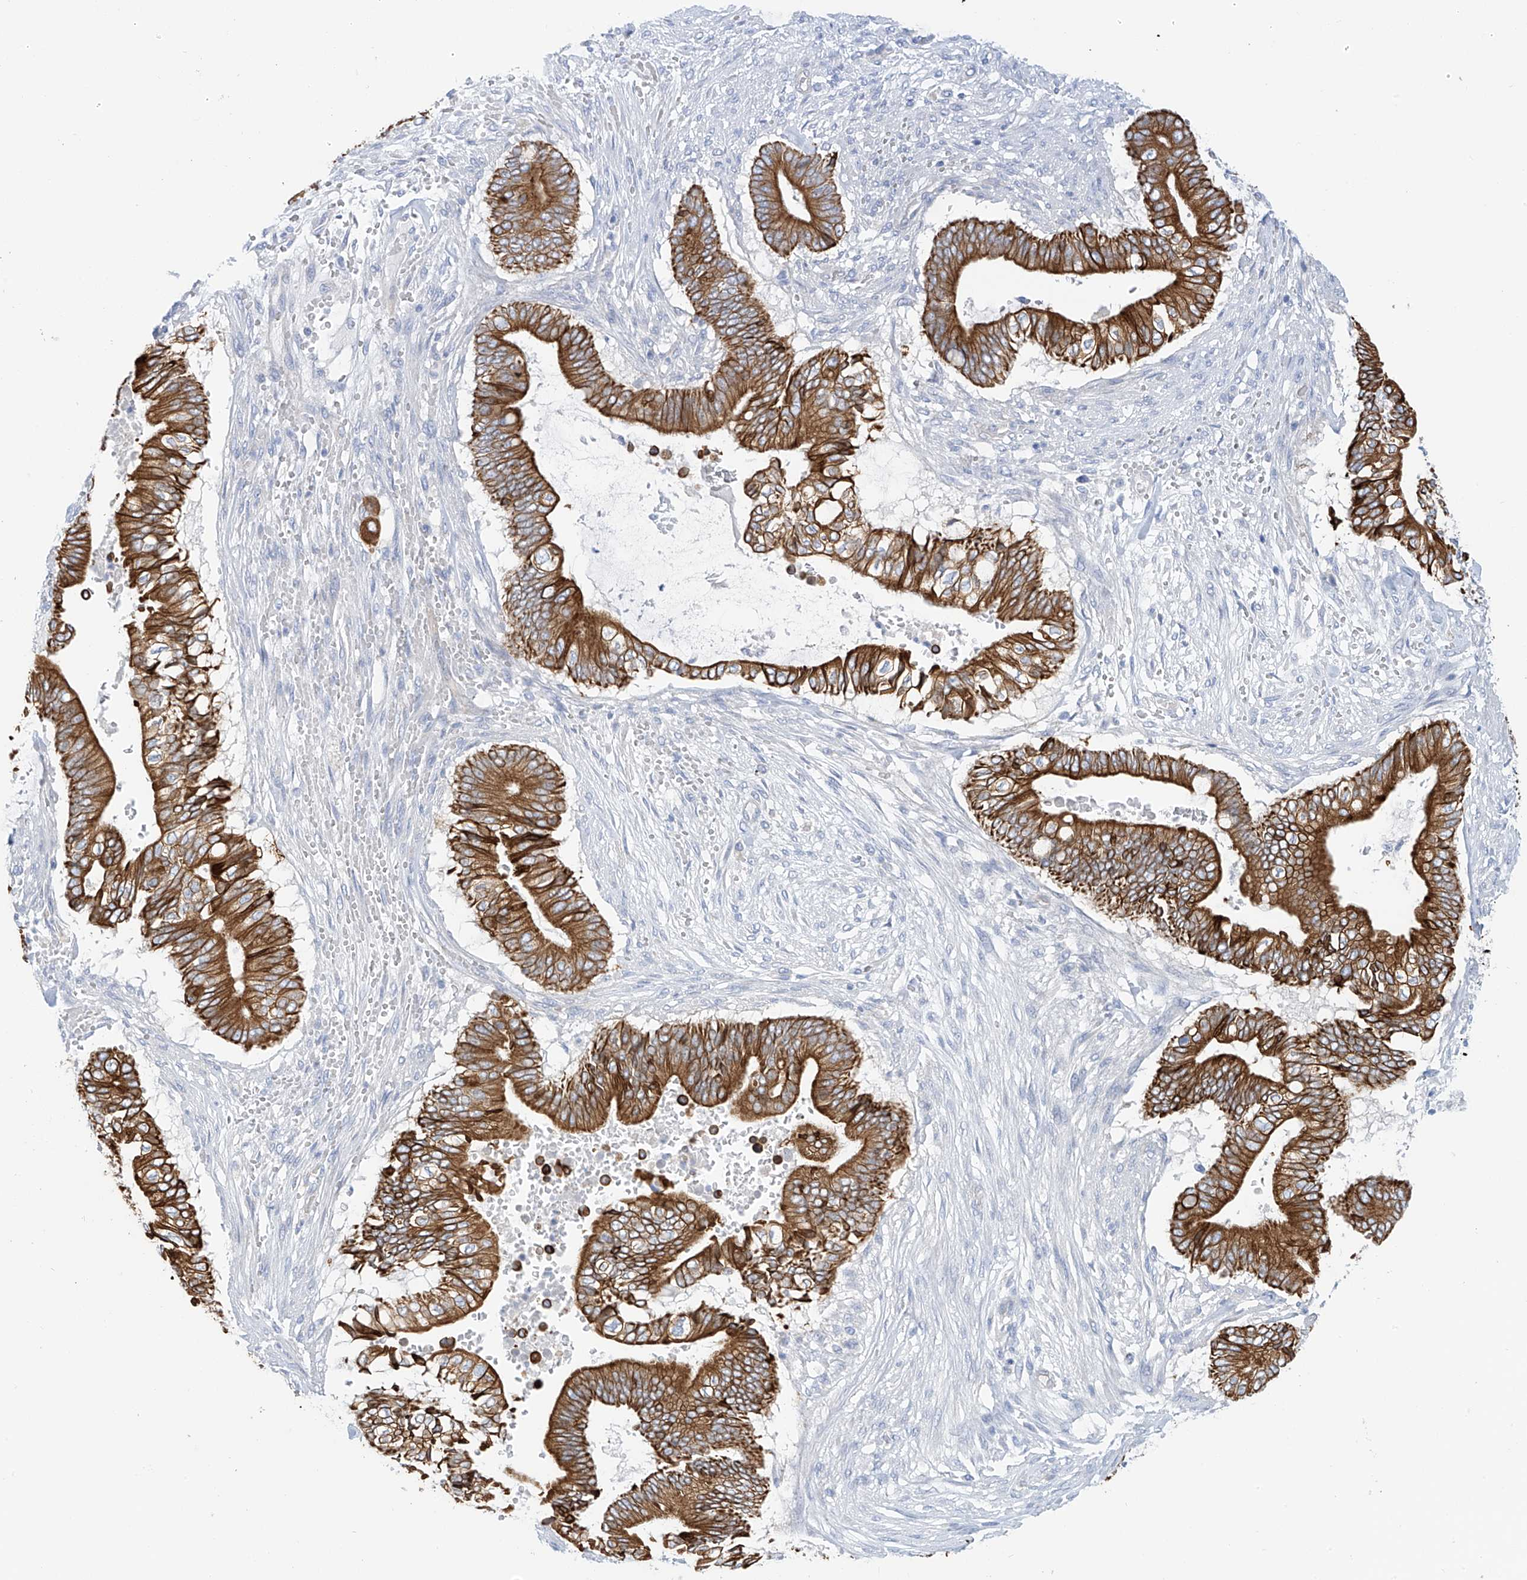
{"staining": {"intensity": "strong", "quantity": ">75%", "location": "cytoplasmic/membranous"}, "tissue": "pancreatic cancer", "cell_type": "Tumor cells", "image_type": "cancer", "snomed": [{"axis": "morphology", "description": "Adenocarcinoma, NOS"}, {"axis": "topography", "description": "Pancreas"}], "caption": "DAB (3,3'-diaminobenzidine) immunohistochemical staining of human pancreatic adenocarcinoma displays strong cytoplasmic/membranous protein expression in about >75% of tumor cells.", "gene": "PIK3C2B", "patient": {"sex": "male", "age": 68}}